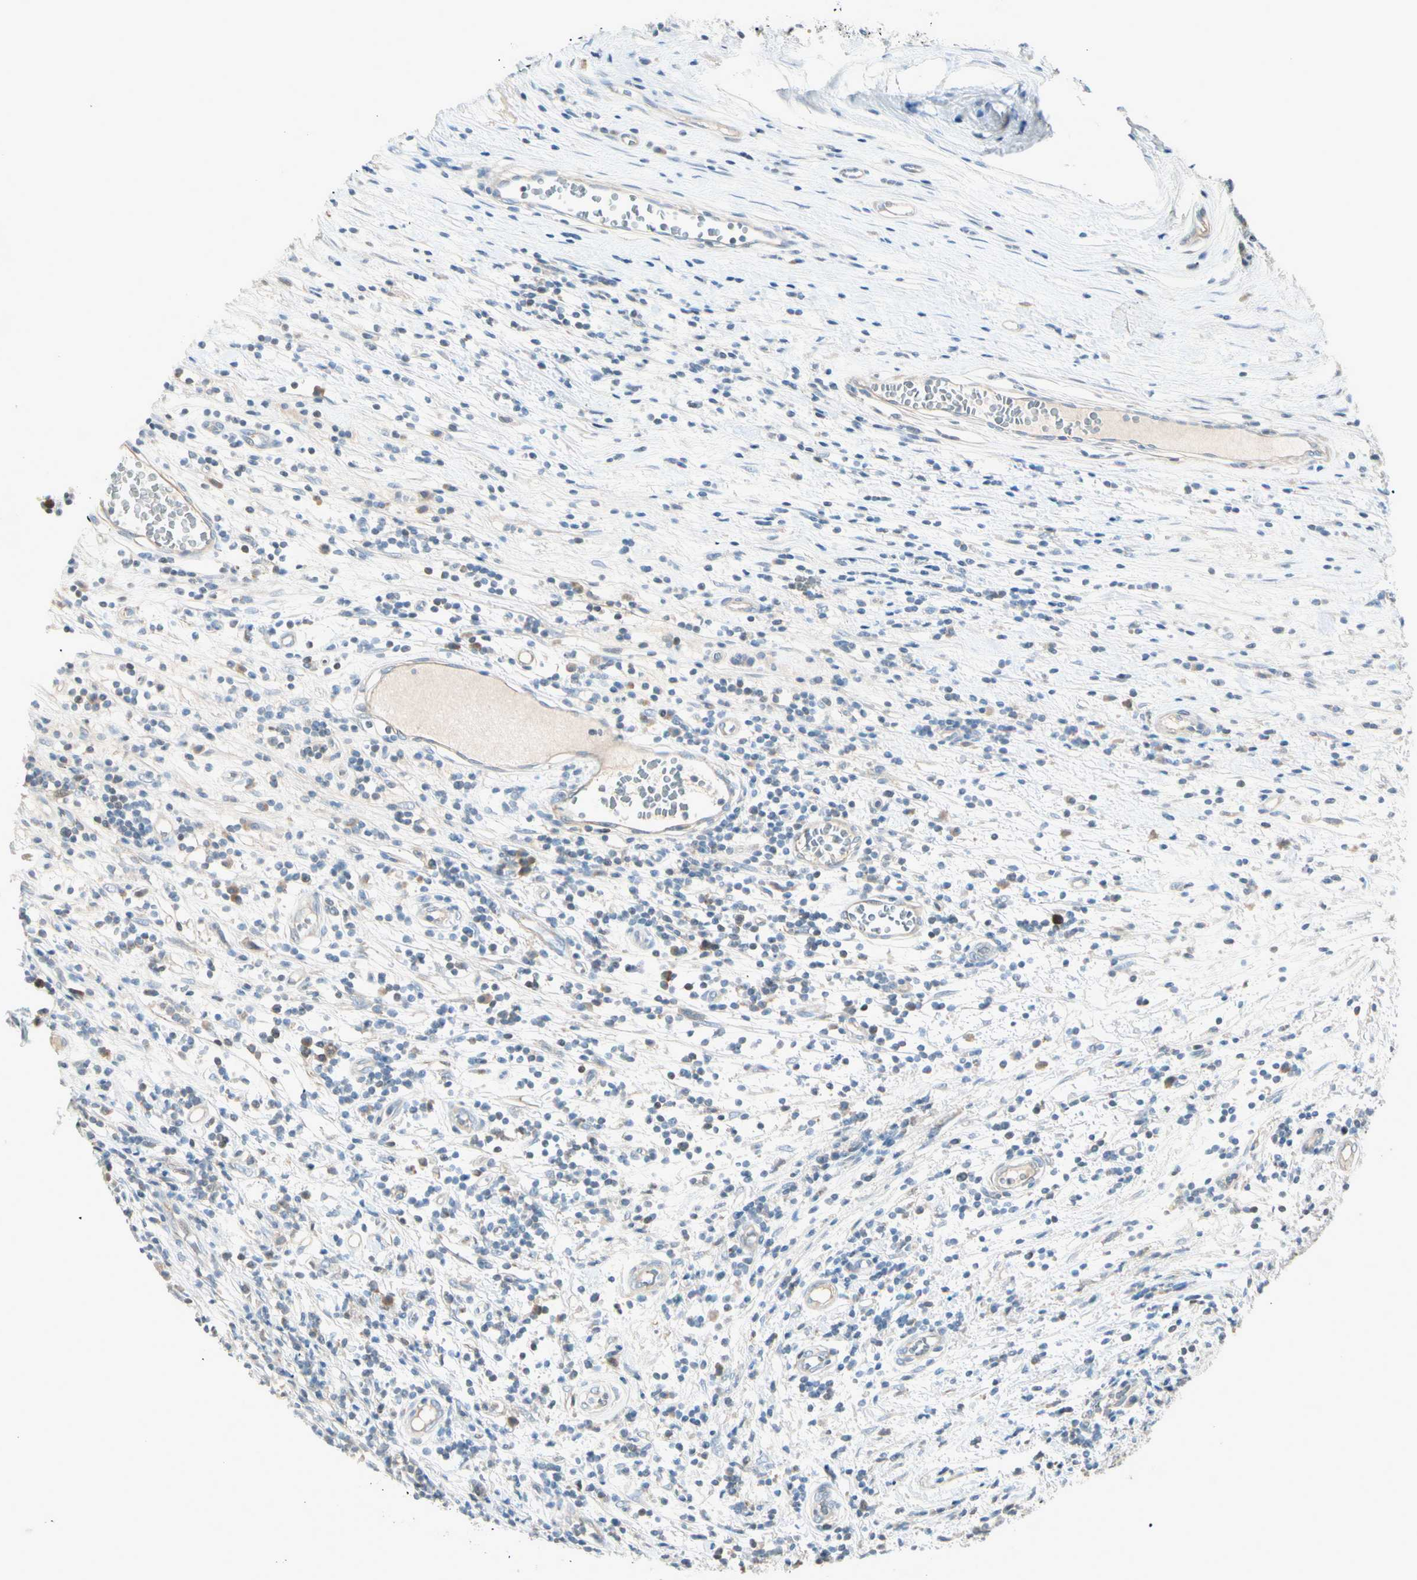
{"staining": {"intensity": "negative", "quantity": "none", "location": "none"}, "tissue": "testis cancer", "cell_type": "Tumor cells", "image_type": "cancer", "snomed": [{"axis": "morphology", "description": "Seminoma, NOS"}, {"axis": "topography", "description": "Testis"}], "caption": "IHC photomicrograph of neoplastic tissue: human testis cancer (seminoma) stained with DAB reveals no significant protein positivity in tumor cells. The staining is performed using DAB brown chromogen with nuclei counter-stained in using hematoxylin.", "gene": "CYP2E1", "patient": {"sex": "male", "age": 65}}